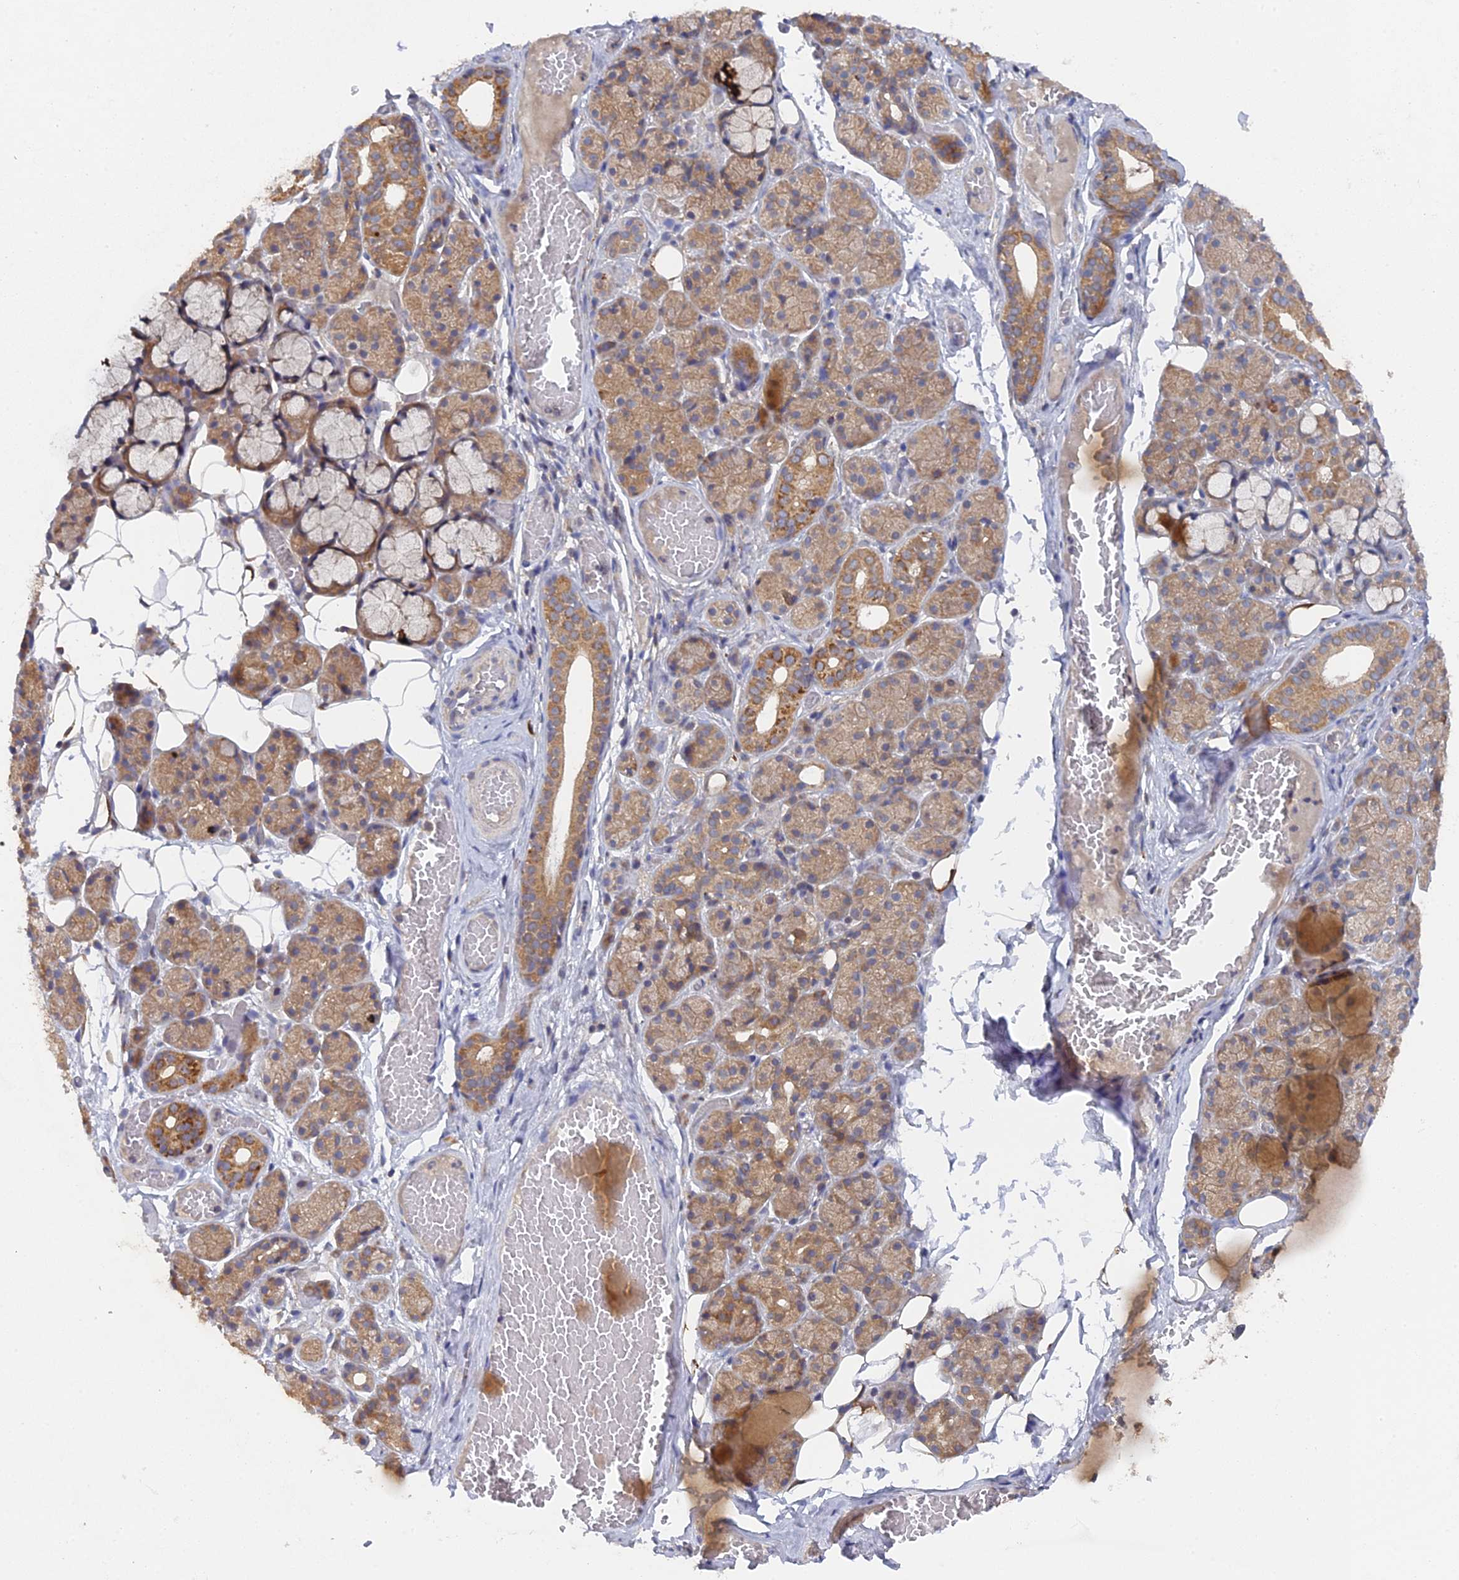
{"staining": {"intensity": "moderate", "quantity": "25%-75%", "location": "cytoplasmic/membranous"}, "tissue": "salivary gland", "cell_type": "Glandular cells", "image_type": "normal", "snomed": [{"axis": "morphology", "description": "Normal tissue, NOS"}, {"axis": "topography", "description": "Salivary gland"}], "caption": "Immunohistochemical staining of benign salivary gland reveals moderate cytoplasmic/membranous protein positivity in about 25%-75% of glandular cells.", "gene": "MIGA2", "patient": {"sex": "male", "age": 63}}